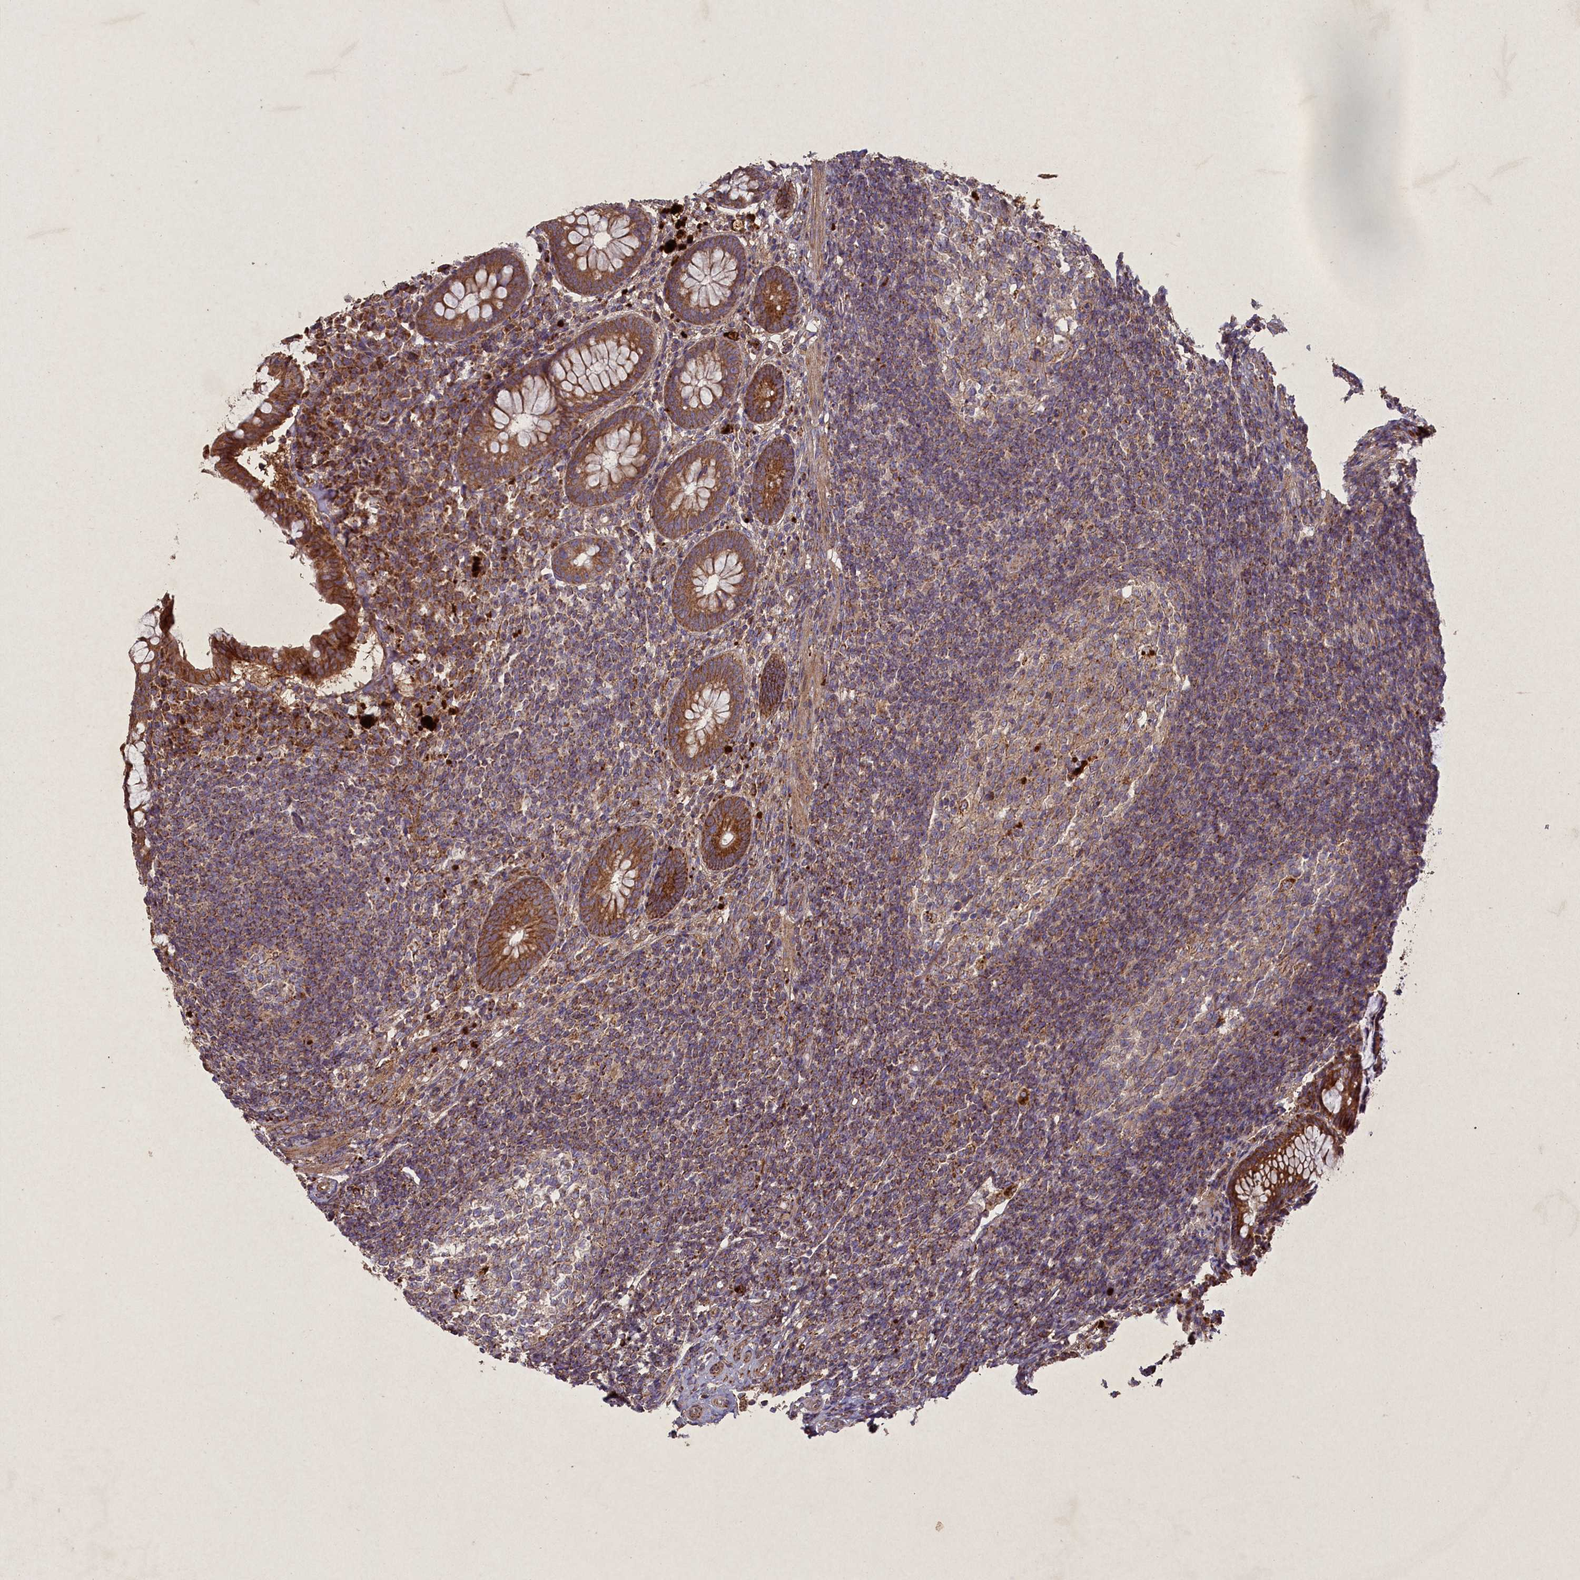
{"staining": {"intensity": "moderate", "quantity": ">75%", "location": "cytoplasmic/membranous"}, "tissue": "appendix", "cell_type": "Glandular cells", "image_type": "normal", "snomed": [{"axis": "morphology", "description": "Normal tissue, NOS"}, {"axis": "topography", "description": "Appendix"}], "caption": "Benign appendix shows moderate cytoplasmic/membranous positivity in about >75% of glandular cells (DAB (3,3'-diaminobenzidine) IHC, brown staining for protein, blue staining for nuclei)..", "gene": "CIAO2B", "patient": {"sex": "female", "age": 33}}